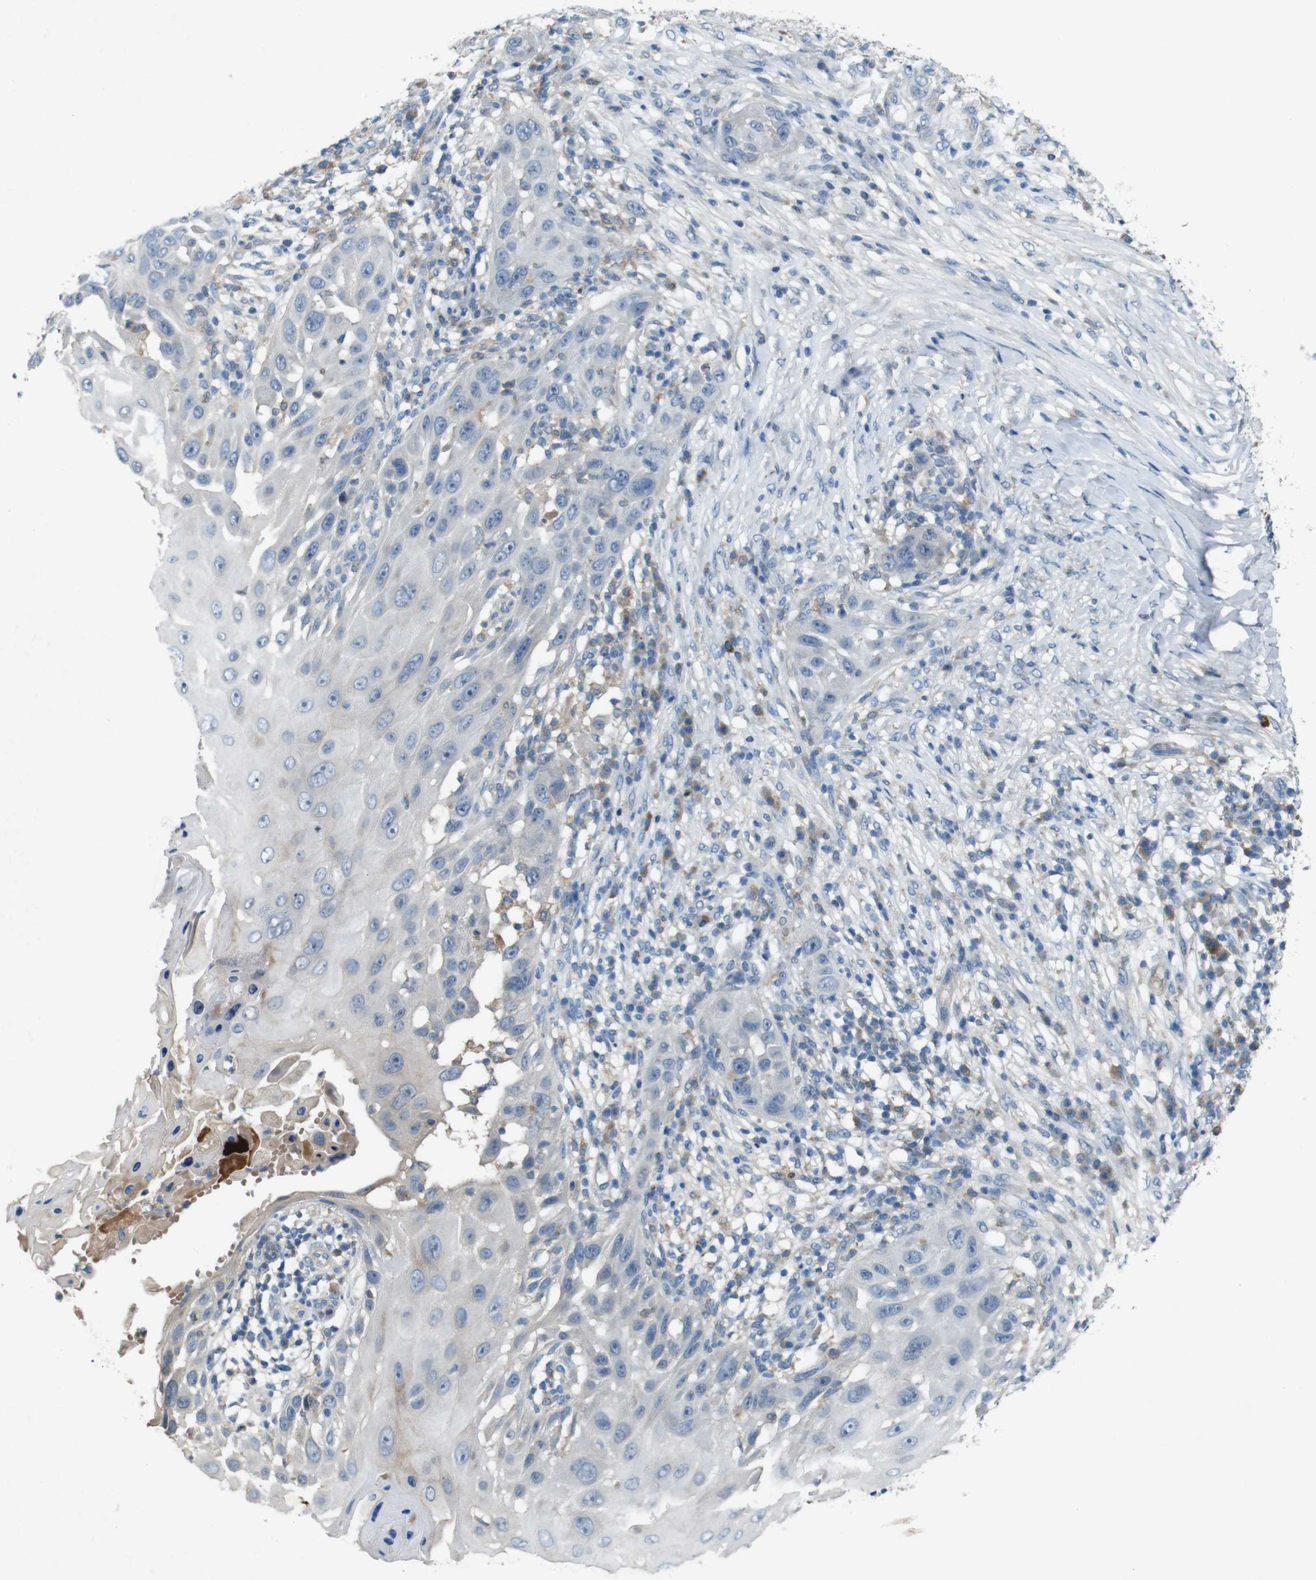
{"staining": {"intensity": "negative", "quantity": "none", "location": "none"}, "tissue": "skin cancer", "cell_type": "Tumor cells", "image_type": "cancer", "snomed": [{"axis": "morphology", "description": "Squamous cell carcinoma, NOS"}, {"axis": "topography", "description": "Skin"}], "caption": "High power microscopy image of an immunohistochemistry (IHC) histopathology image of skin cancer, revealing no significant staining in tumor cells.", "gene": "MOGAT3", "patient": {"sex": "female", "age": 44}}